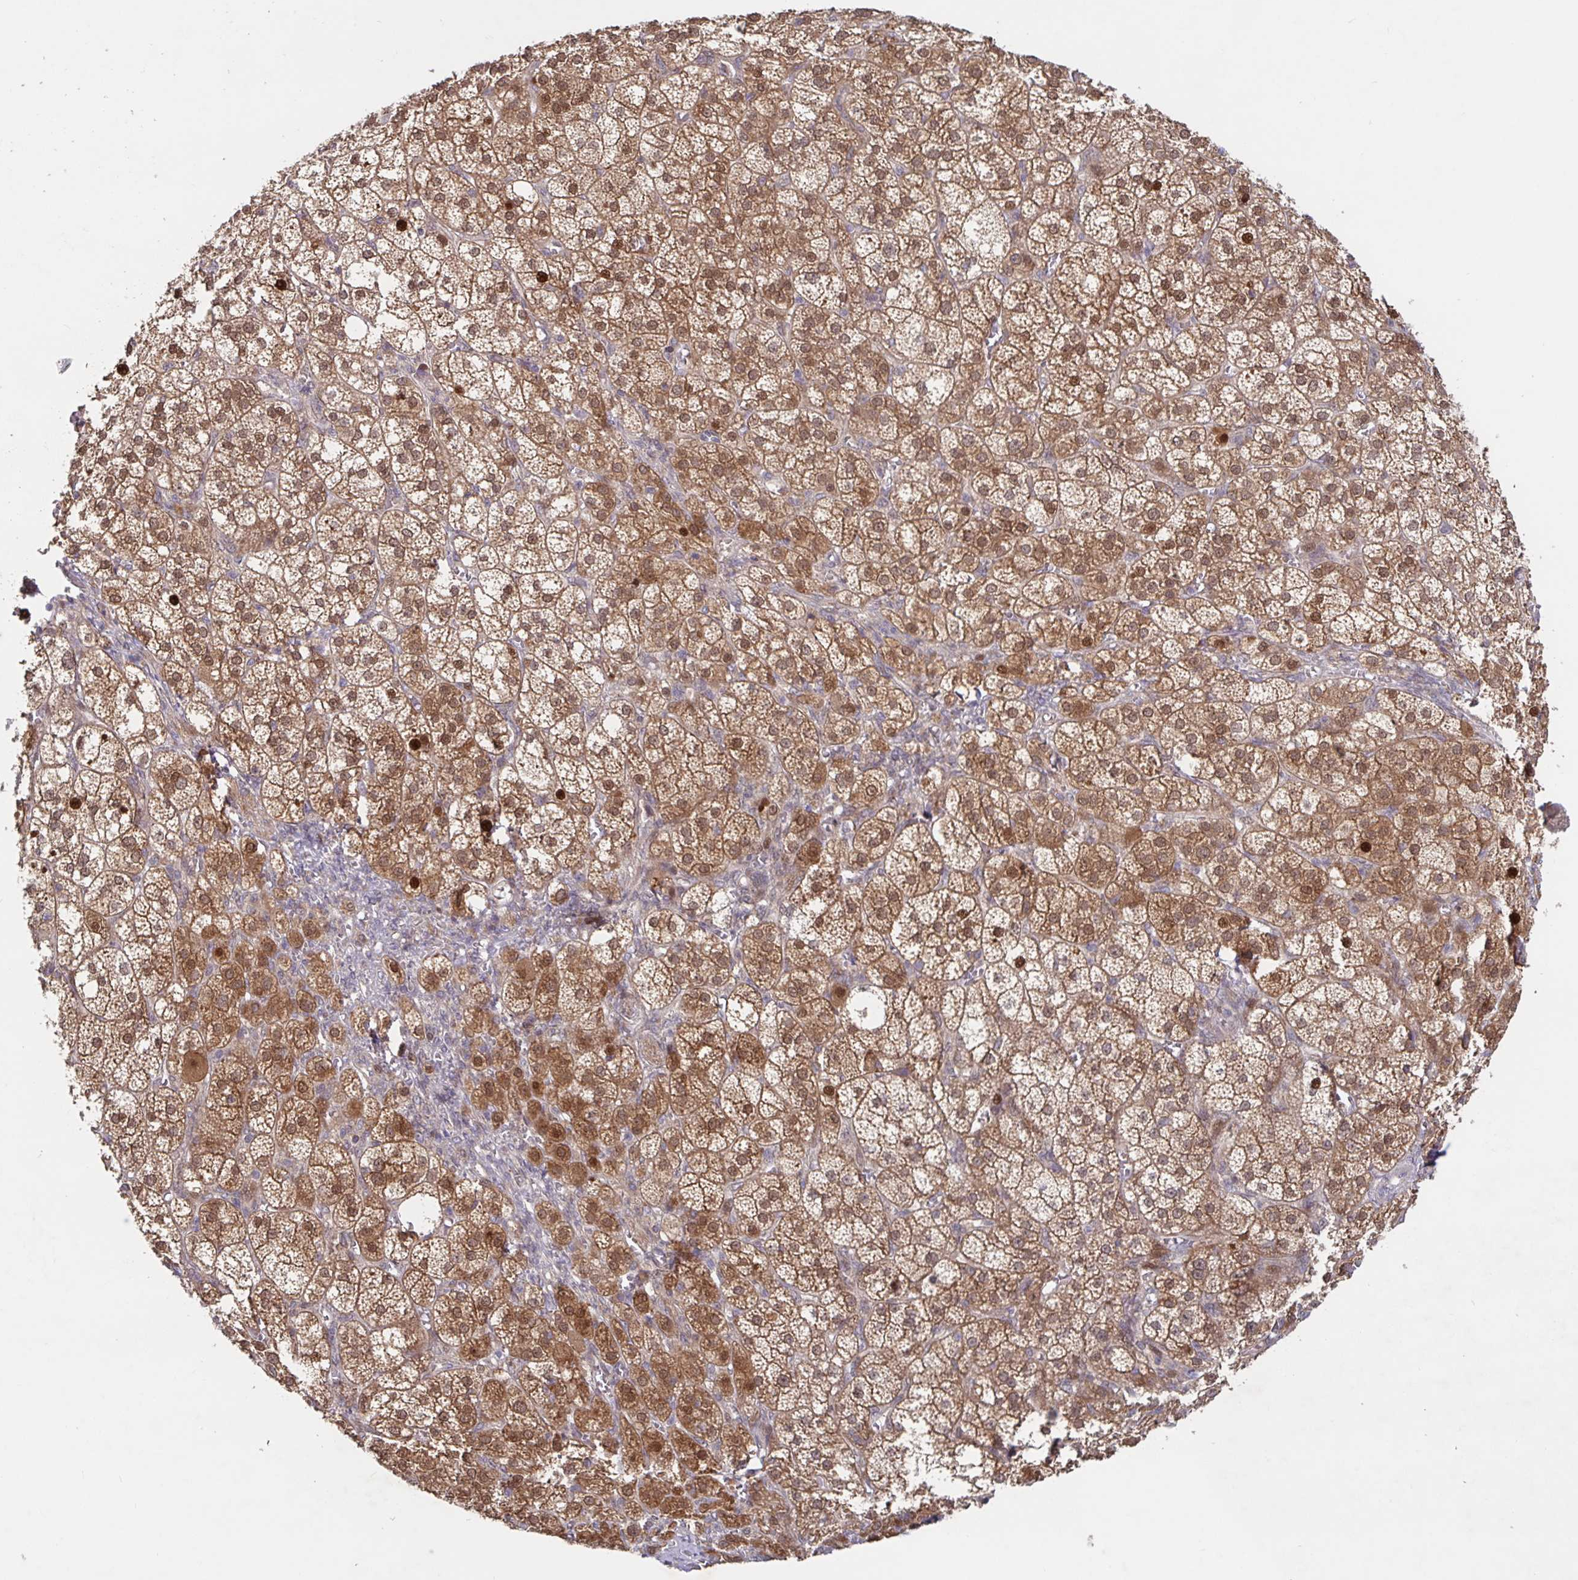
{"staining": {"intensity": "strong", "quantity": ">75%", "location": "cytoplasmic/membranous,nuclear"}, "tissue": "adrenal gland", "cell_type": "Glandular cells", "image_type": "normal", "snomed": [{"axis": "morphology", "description": "Normal tissue, NOS"}, {"axis": "topography", "description": "Adrenal gland"}], "caption": "About >75% of glandular cells in benign adrenal gland show strong cytoplasmic/membranous,nuclear protein positivity as visualized by brown immunohistochemical staining.", "gene": "AACS", "patient": {"sex": "female", "age": 60}}